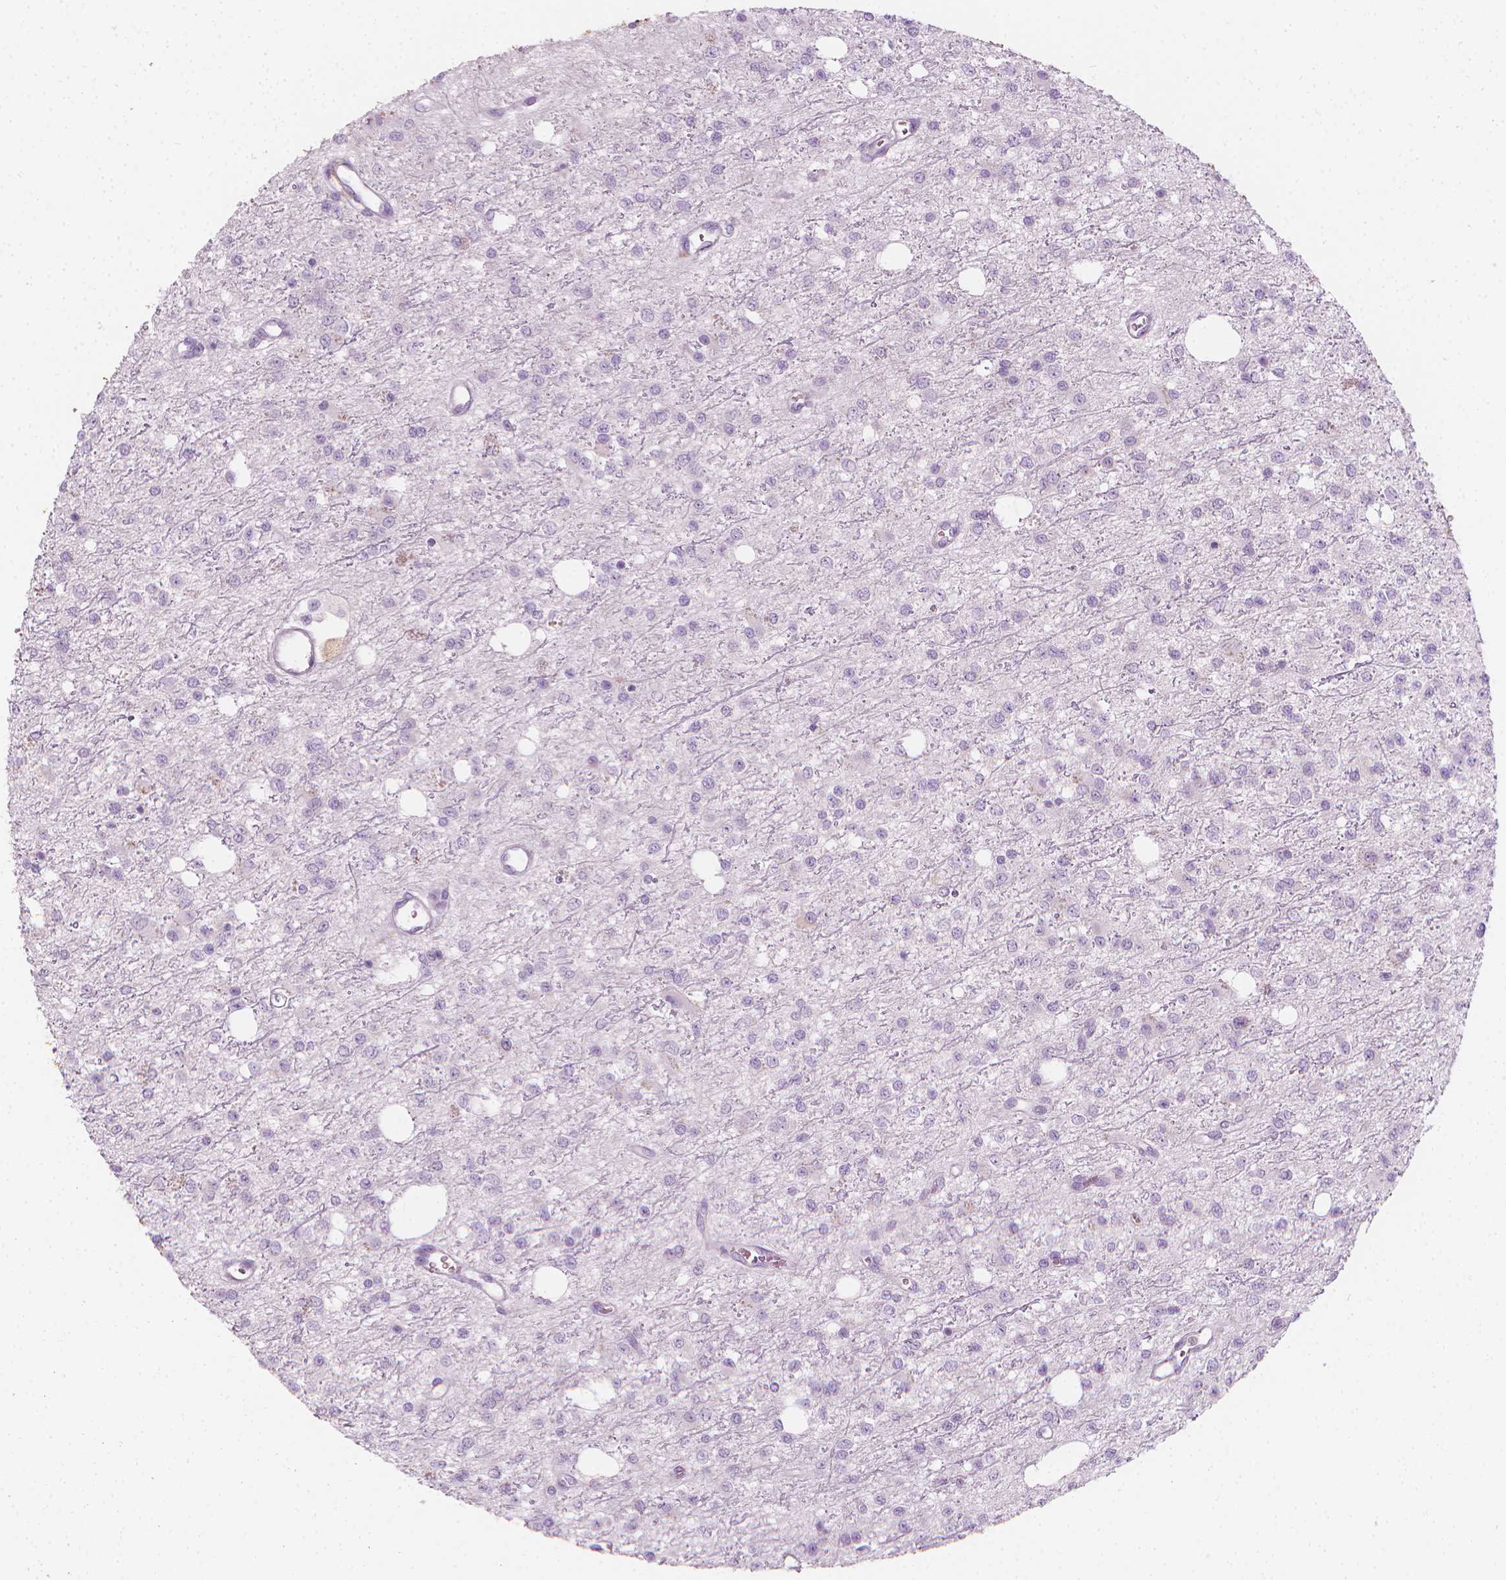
{"staining": {"intensity": "negative", "quantity": "none", "location": "none"}, "tissue": "glioma", "cell_type": "Tumor cells", "image_type": "cancer", "snomed": [{"axis": "morphology", "description": "Glioma, malignant, Low grade"}, {"axis": "topography", "description": "Brain"}], "caption": "Tumor cells show no significant protein expression in glioma.", "gene": "CES1", "patient": {"sex": "female", "age": 45}}